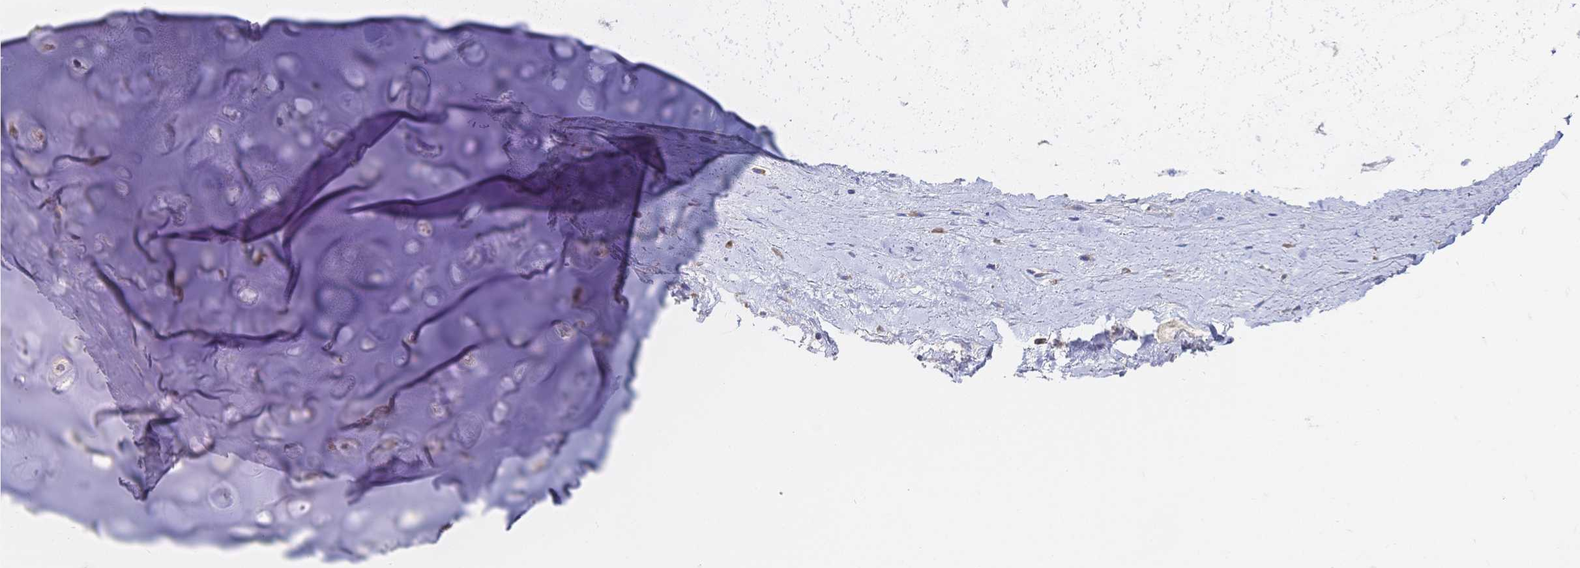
{"staining": {"intensity": "negative", "quantity": "none", "location": "none"}, "tissue": "soft tissue", "cell_type": "Chondrocytes", "image_type": "normal", "snomed": [{"axis": "morphology", "description": "Normal tissue, NOS"}, {"axis": "morphology", "description": "Degeneration, NOS"}, {"axis": "topography", "description": "Cartilage tissue"}, {"axis": "topography", "description": "Lung"}], "caption": "Protein analysis of normal soft tissue displays no significant staining in chondrocytes. (Stains: DAB immunohistochemistry (IHC) with hematoxylin counter stain, Microscopy: brightfield microscopy at high magnification).", "gene": "SORBS1", "patient": {"sex": "female", "age": 61}}